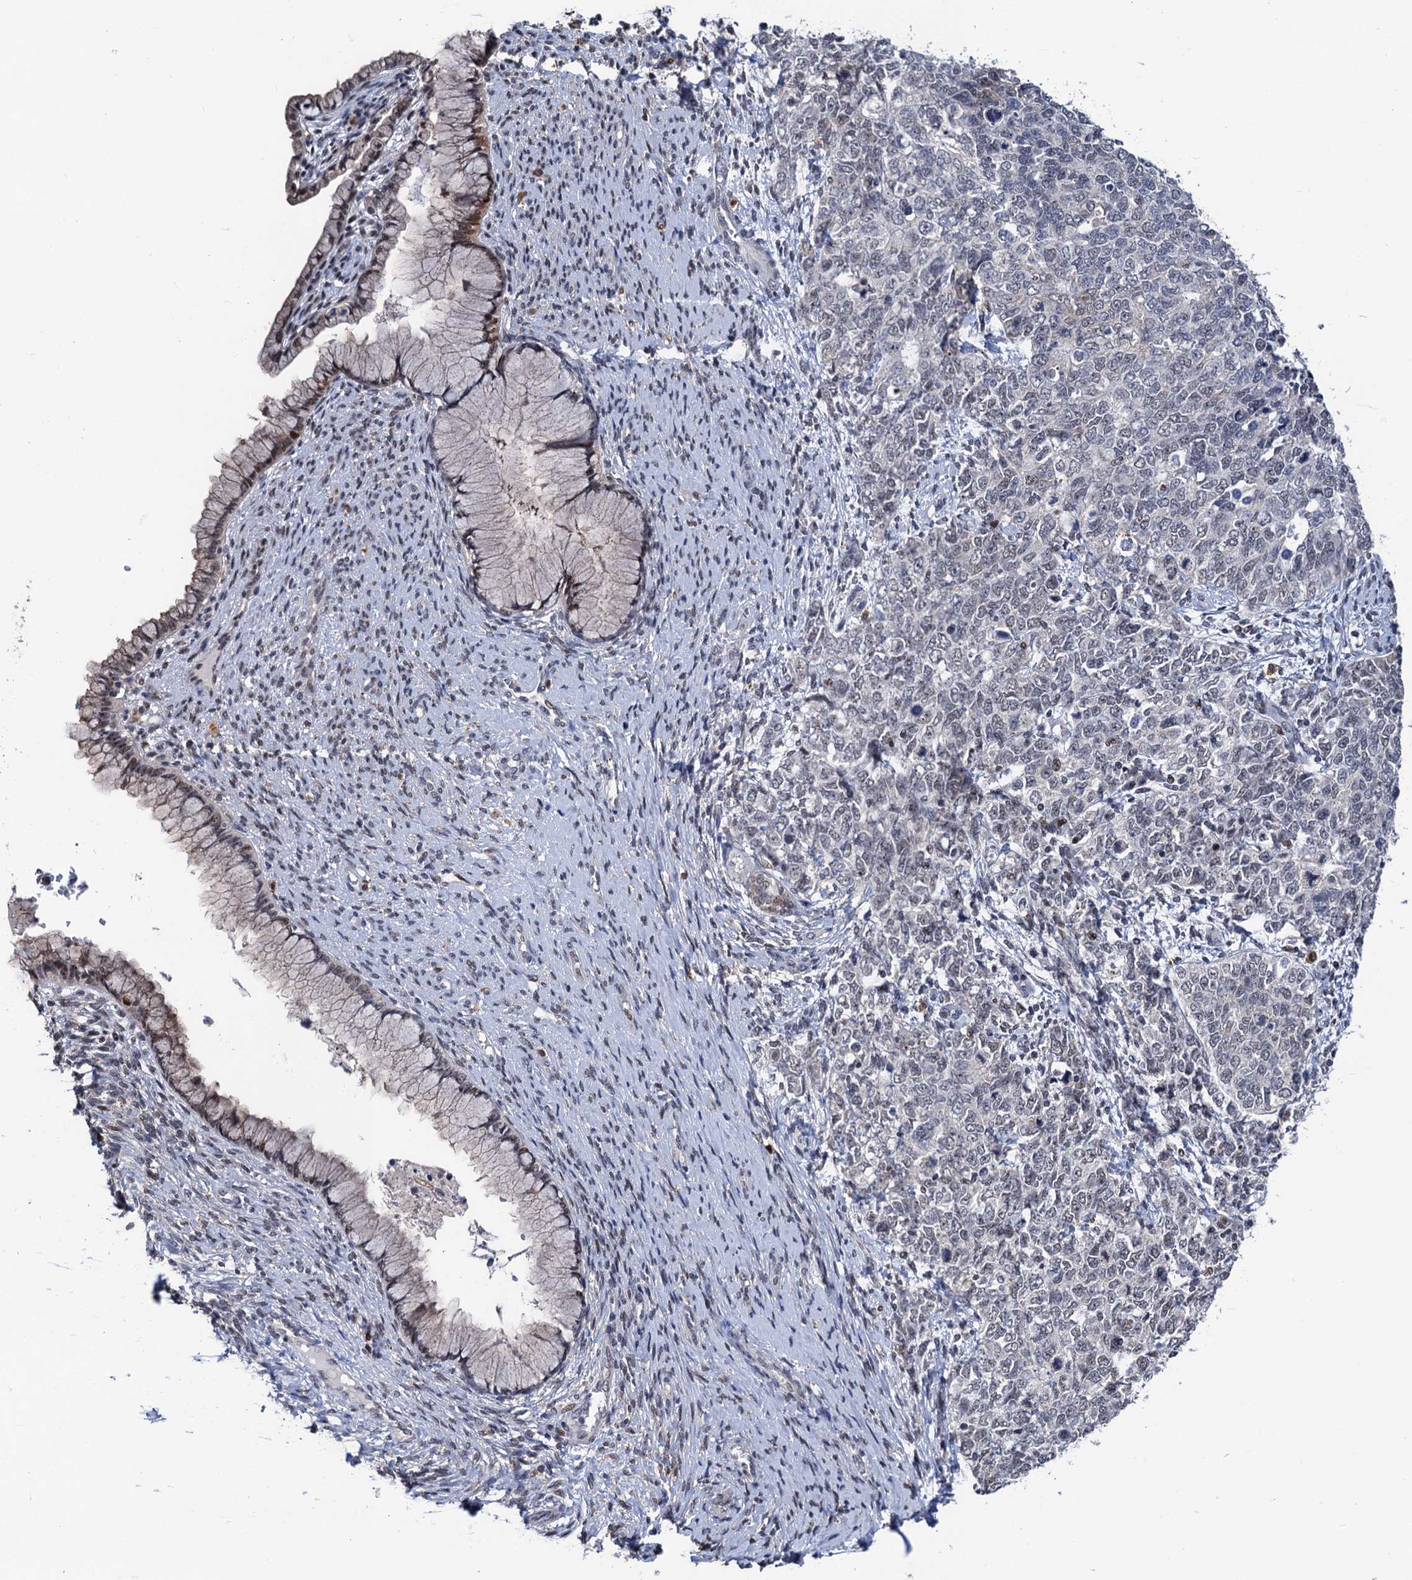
{"staining": {"intensity": "negative", "quantity": "none", "location": "none"}, "tissue": "cervical cancer", "cell_type": "Tumor cells", "image_type": "cancer", "snomed": [{"axis": "morphology", "description": "Squamous cell carcinoma, NOS"}, {"axis": "topography", "description": "Cervix"}], "caption": "High magnification brightfield microscopy of cervical squamous cell carcinoma stained with DAB (3,3'-diaminobenzidine) (brown) and counterstained with hematoxylin (blue): tumor cells show no significant staining.", "gene": "FAM222A", "patient": {"sex": "female", "age": 63}}